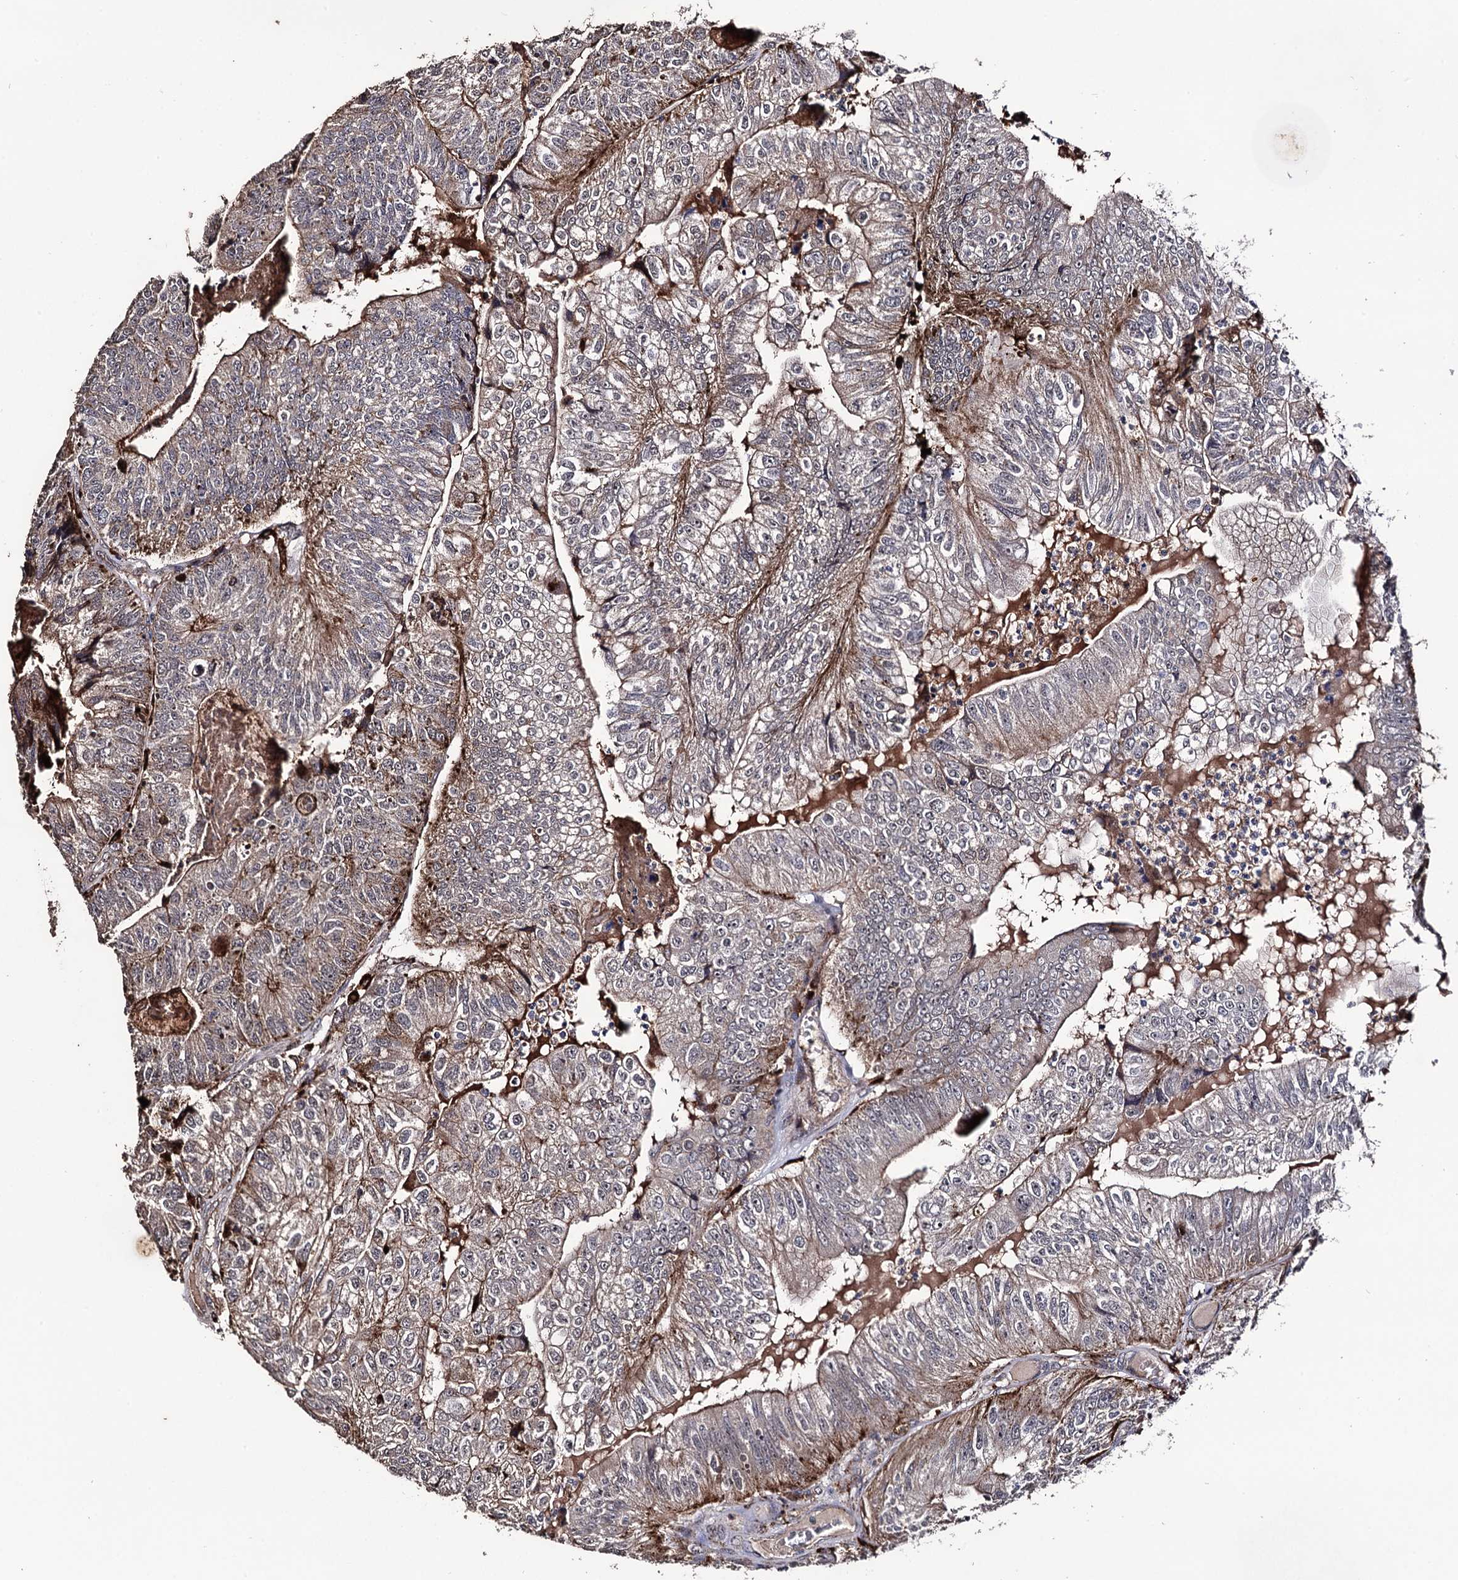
{"staining": {"intensity": "moderate", "quantity": ">75%", "location": "cytoplasmic/membranous"}, "tissue": "colorectal cancer", "cell_type": "Tumor cells", "image_type": "cancer", "snomed": [{"axis": "morphology", "description": "Adenocarcinoma, NOS"}, {"axis": "topography", "description": "Colon"}], "caption": "Immunohistochemistry (IHC) photomicrograph of neoplastic tissue: colorectal cancer (adenocarcinoma) stained using immunohistochemistry (IHC) demonstrates medium levels of moderate protein expression localized specifically in the cytoplasmic/membranous of tumor cells, appearing as a cytoplasmic/membranous brown color.", "gene": "MICAL2", "patient": {"sex": "female", "age": 67}}